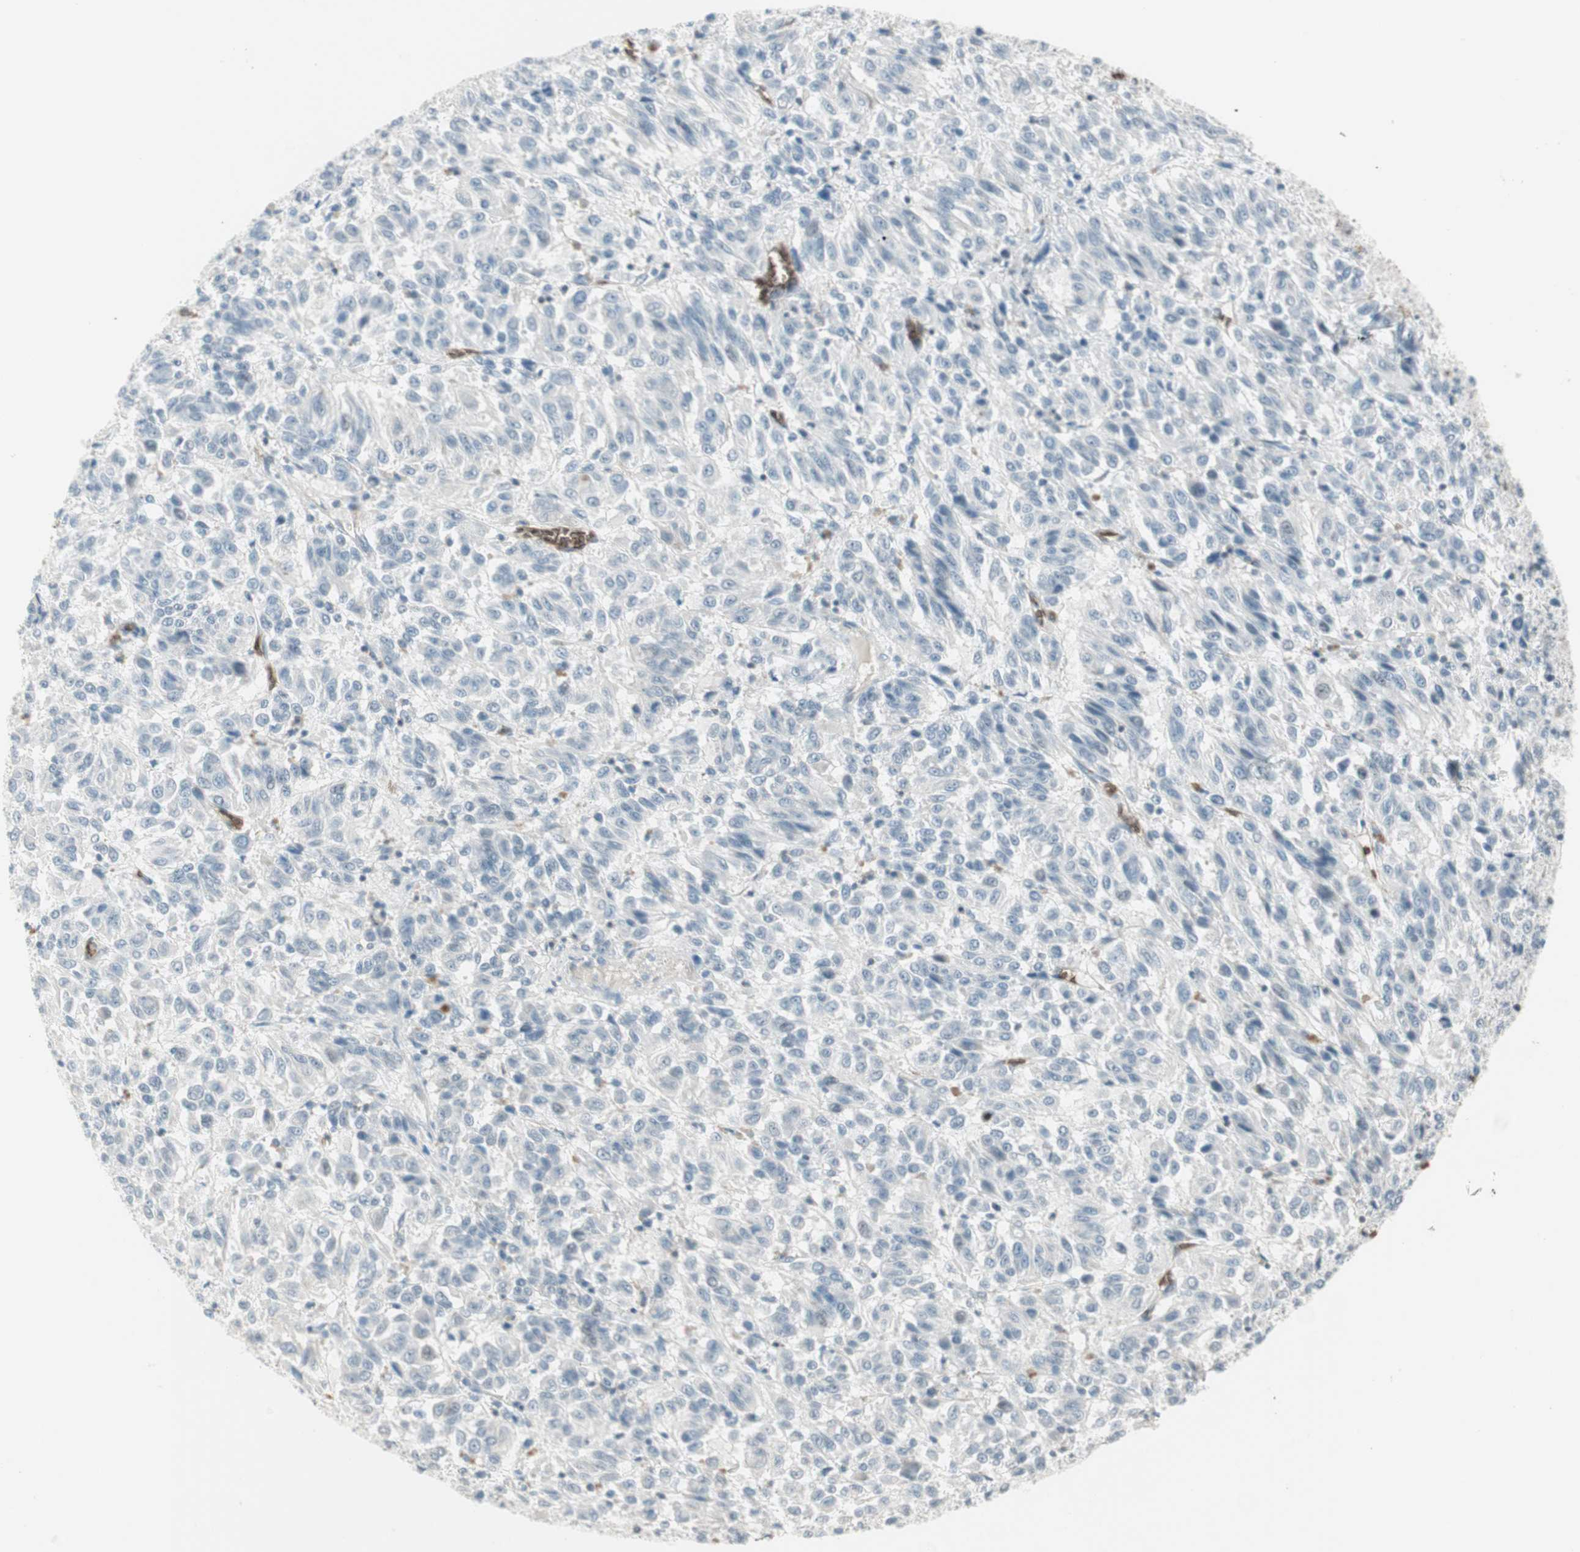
{"staining": {"intensity": "negative", "quantity": "none", "location": "none"}, "tissue": "melanoma", "cell_type": "Tumor cells", "image_type": "cancer", "snomed": [{"axis": "morphology", "description": "Malignant melanoma, Metastatic site"}, {"axis": "topography", "description": "Lung"}], "caption": "Immunohistochemical staining of human malignant melanoma (metastatic site) reveals no significant expression in tumor cells. (DAB immunohistochemistry (IHC) visualized using brightfield microscopy, high magnification).", "gene": "MAP4K1", "patient": {"sex": "male", "age": 64}}